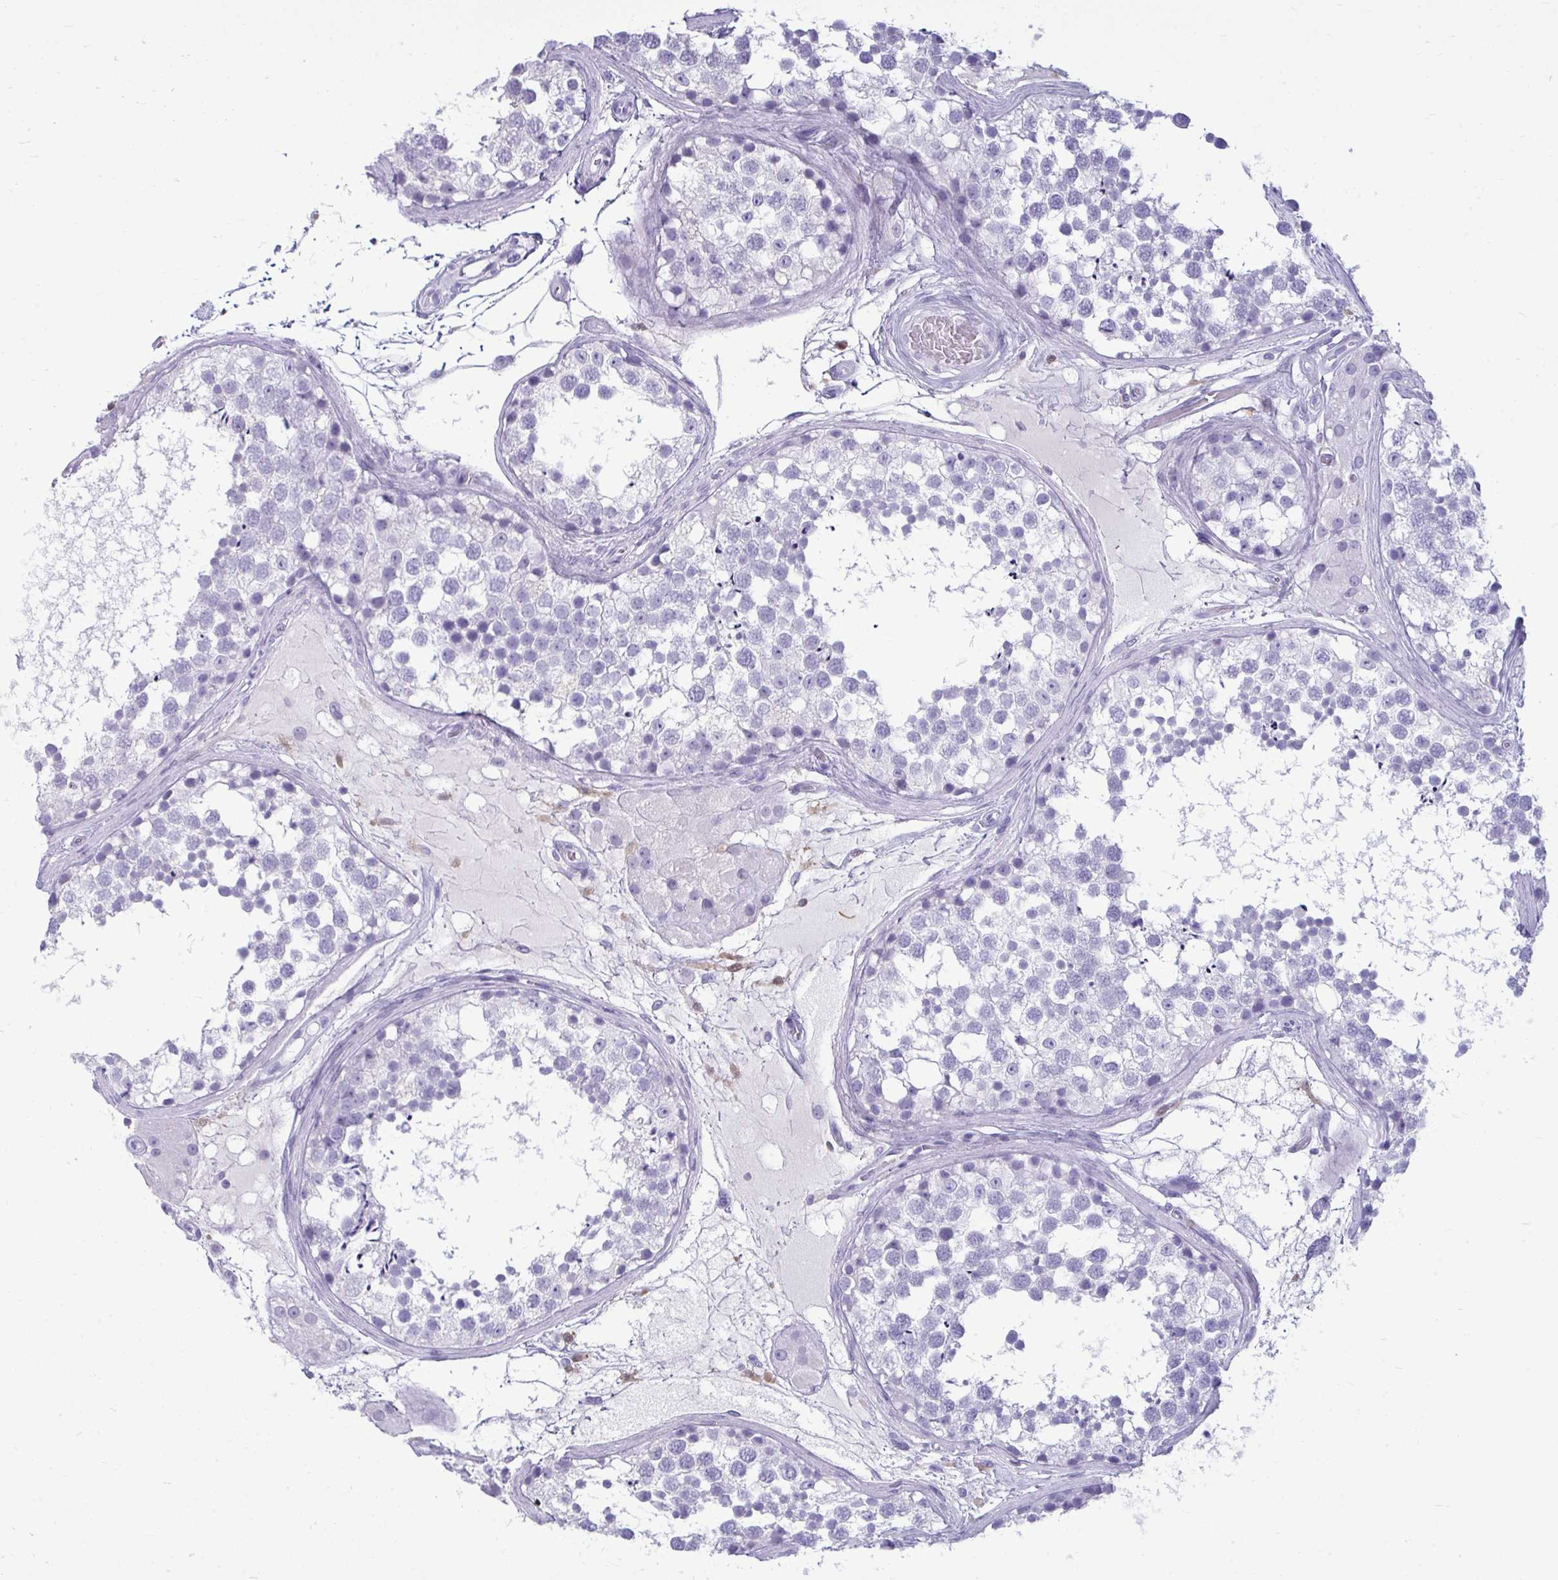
{"staining": {"intensity": "negative", "quantity": "none", "location": "none"}, "tissue": "testis", "cell_type": "Cells in seminiferous ducts", "image_type": "normal", "snomed": [{"axis": "morphology", "description": "Normal tissue, NOS"}, {"axis": "morphology", "description": "Seminoma, NOS"}, {"axis": "topography", "description": "Testis"}], "caption": "DAB immunohistochemical staining of unremarkable human testis reveals no significant positivity in cells in seminiferous ducts.", "gene": "ANKRD60", "patient": {"sex": "male", "age": 65}}